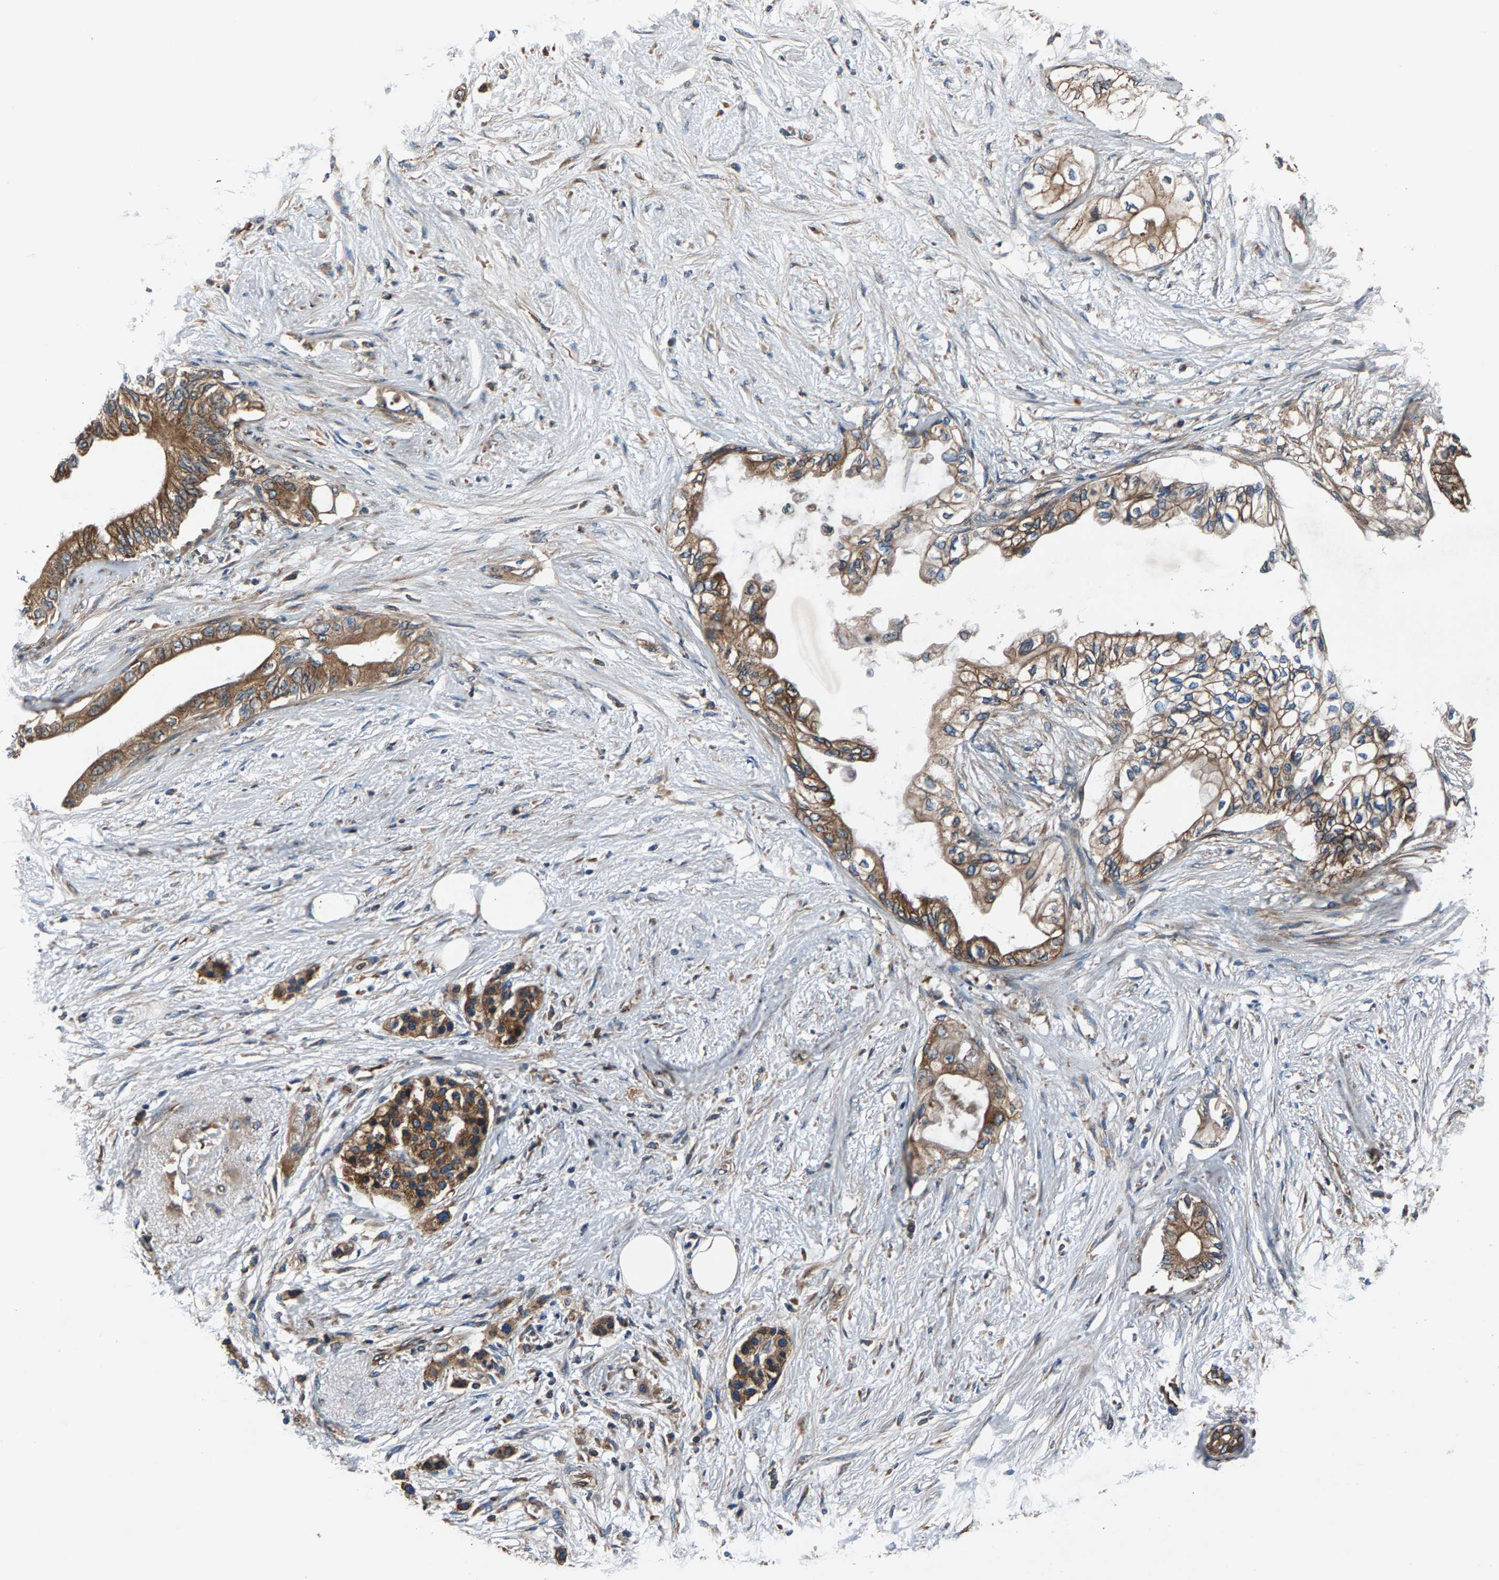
{"staining": {"intensity": "moderate", "quantity": ">75%", "location": "cytoplasmic/membranous"}, "tissue": "pancreatic cancer", "cell_type": "Tumor cells", "image_type": "cancer", "snomed": [{"axis": "morphology", "description": "Normal tissue, NOS"}, {"axis": "morphology", "description": "Adenocarcinoma, NOS"}, {"axis": "topography", "description": "Pancreas"}, {"axis": "topography", "description": "Duodenum"}], "caption": "An image showing moderate cytoplasmic/membranous positivity in approximately >75% of tumor cells in adenocarcinoma (pancreatic), as visualized by brown immunohistochemical staining.", "gene": "LPCAT1", "patient": {"sex": "female", "age": 60}}